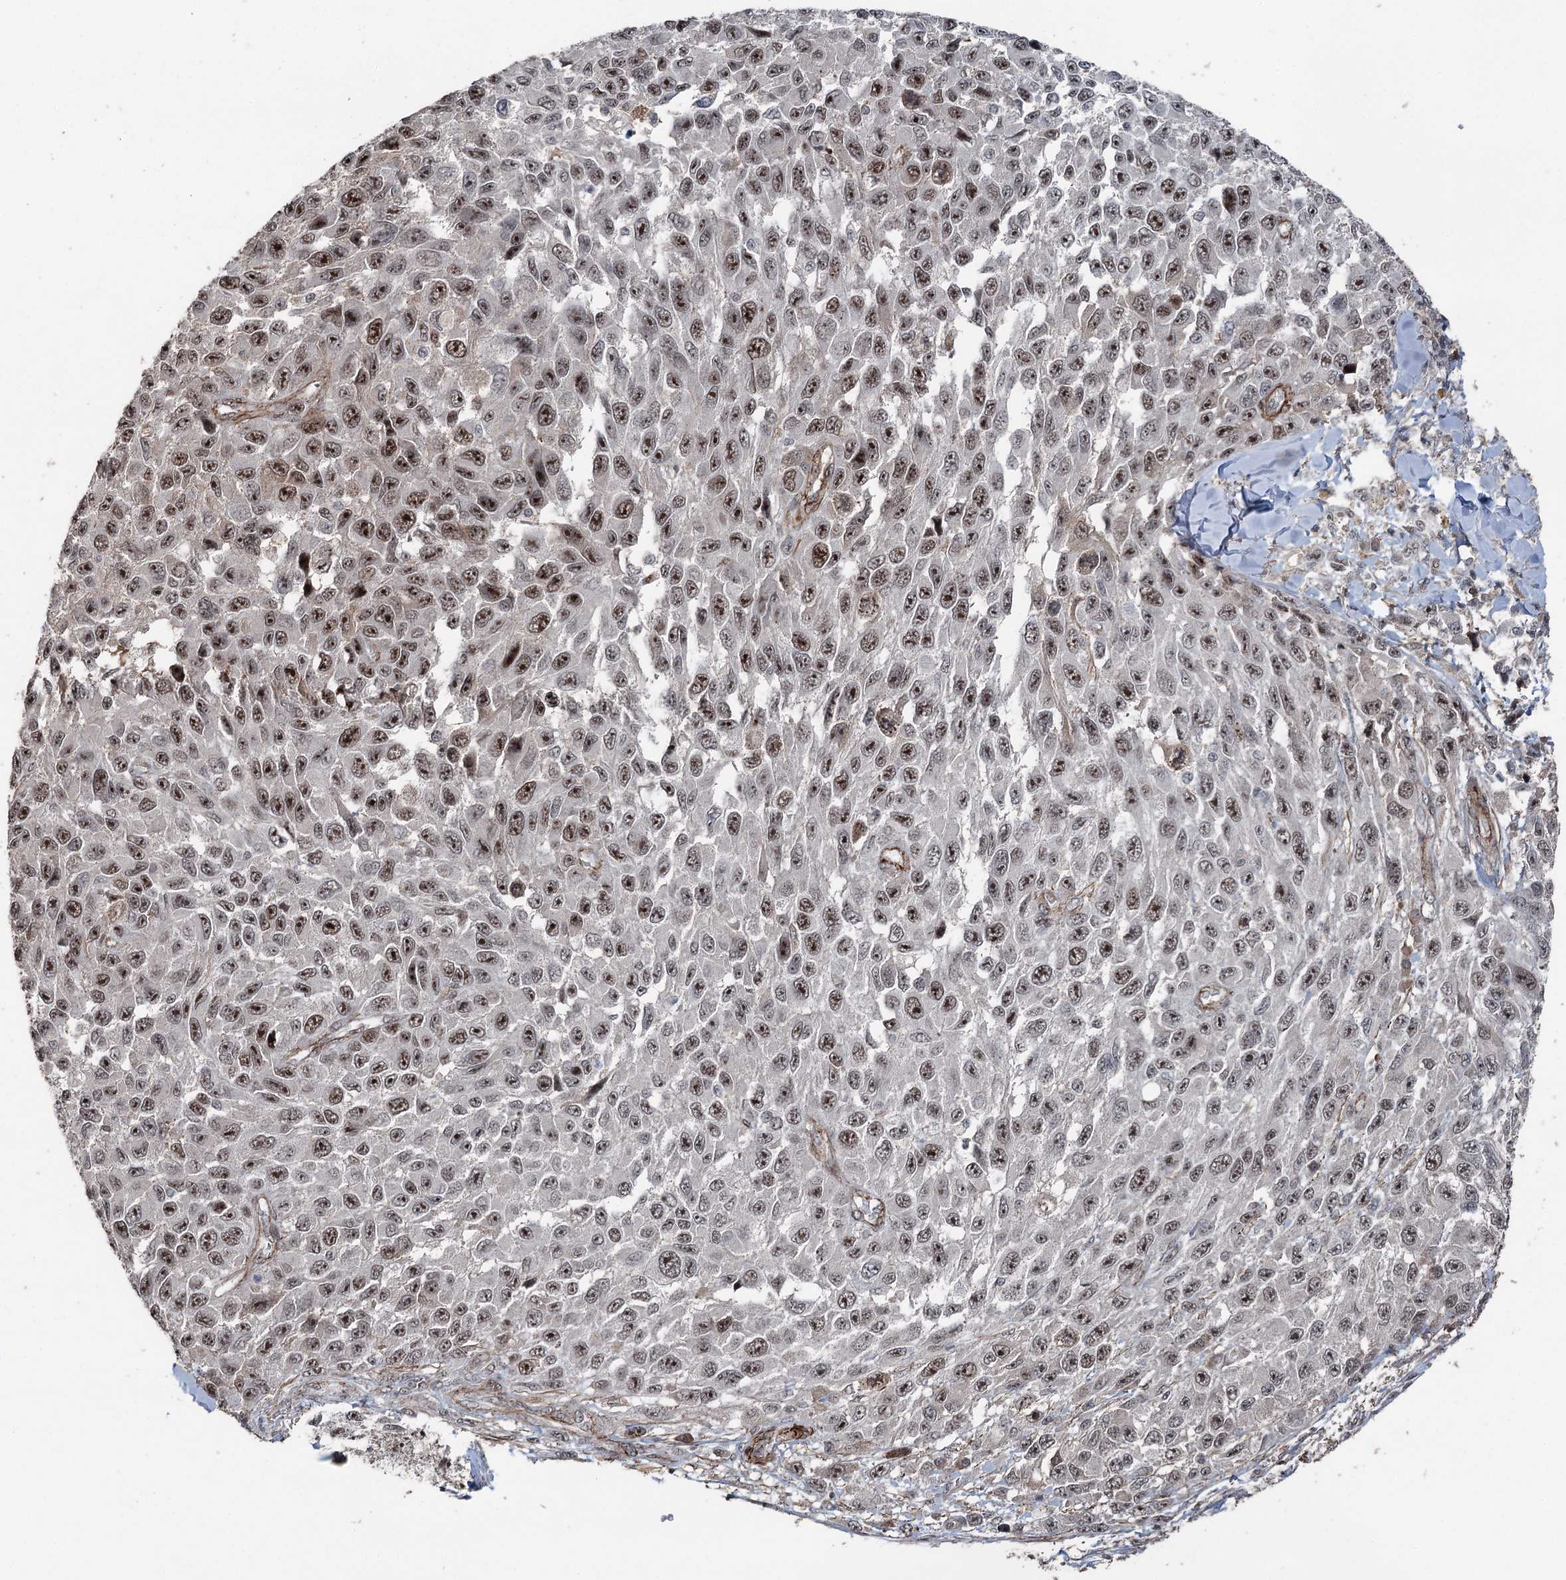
{"staining": {"intensity": "moderate", "quantity": ">75%", "location": "nuclear"}, "tissue": "melanoma", "cell_type": "Tumor cells", "image_type": "cancer", "snomed": [{"axis": "morphology", "description": "Normal tissue, NOS"}, {"axis": "morphology", "description": "Malignant melanoma, NOS"}, {"axis": "topography", "description": "Skin"}], "caption": "High-power microscopy captured an immunohistochemistry (IHC) image of malignant melanoma, revealing moderate nuclear expression in about >75% of tumor cells.", "gene": "CCDC82", "patient": {"sex": "female", "age": 96}}